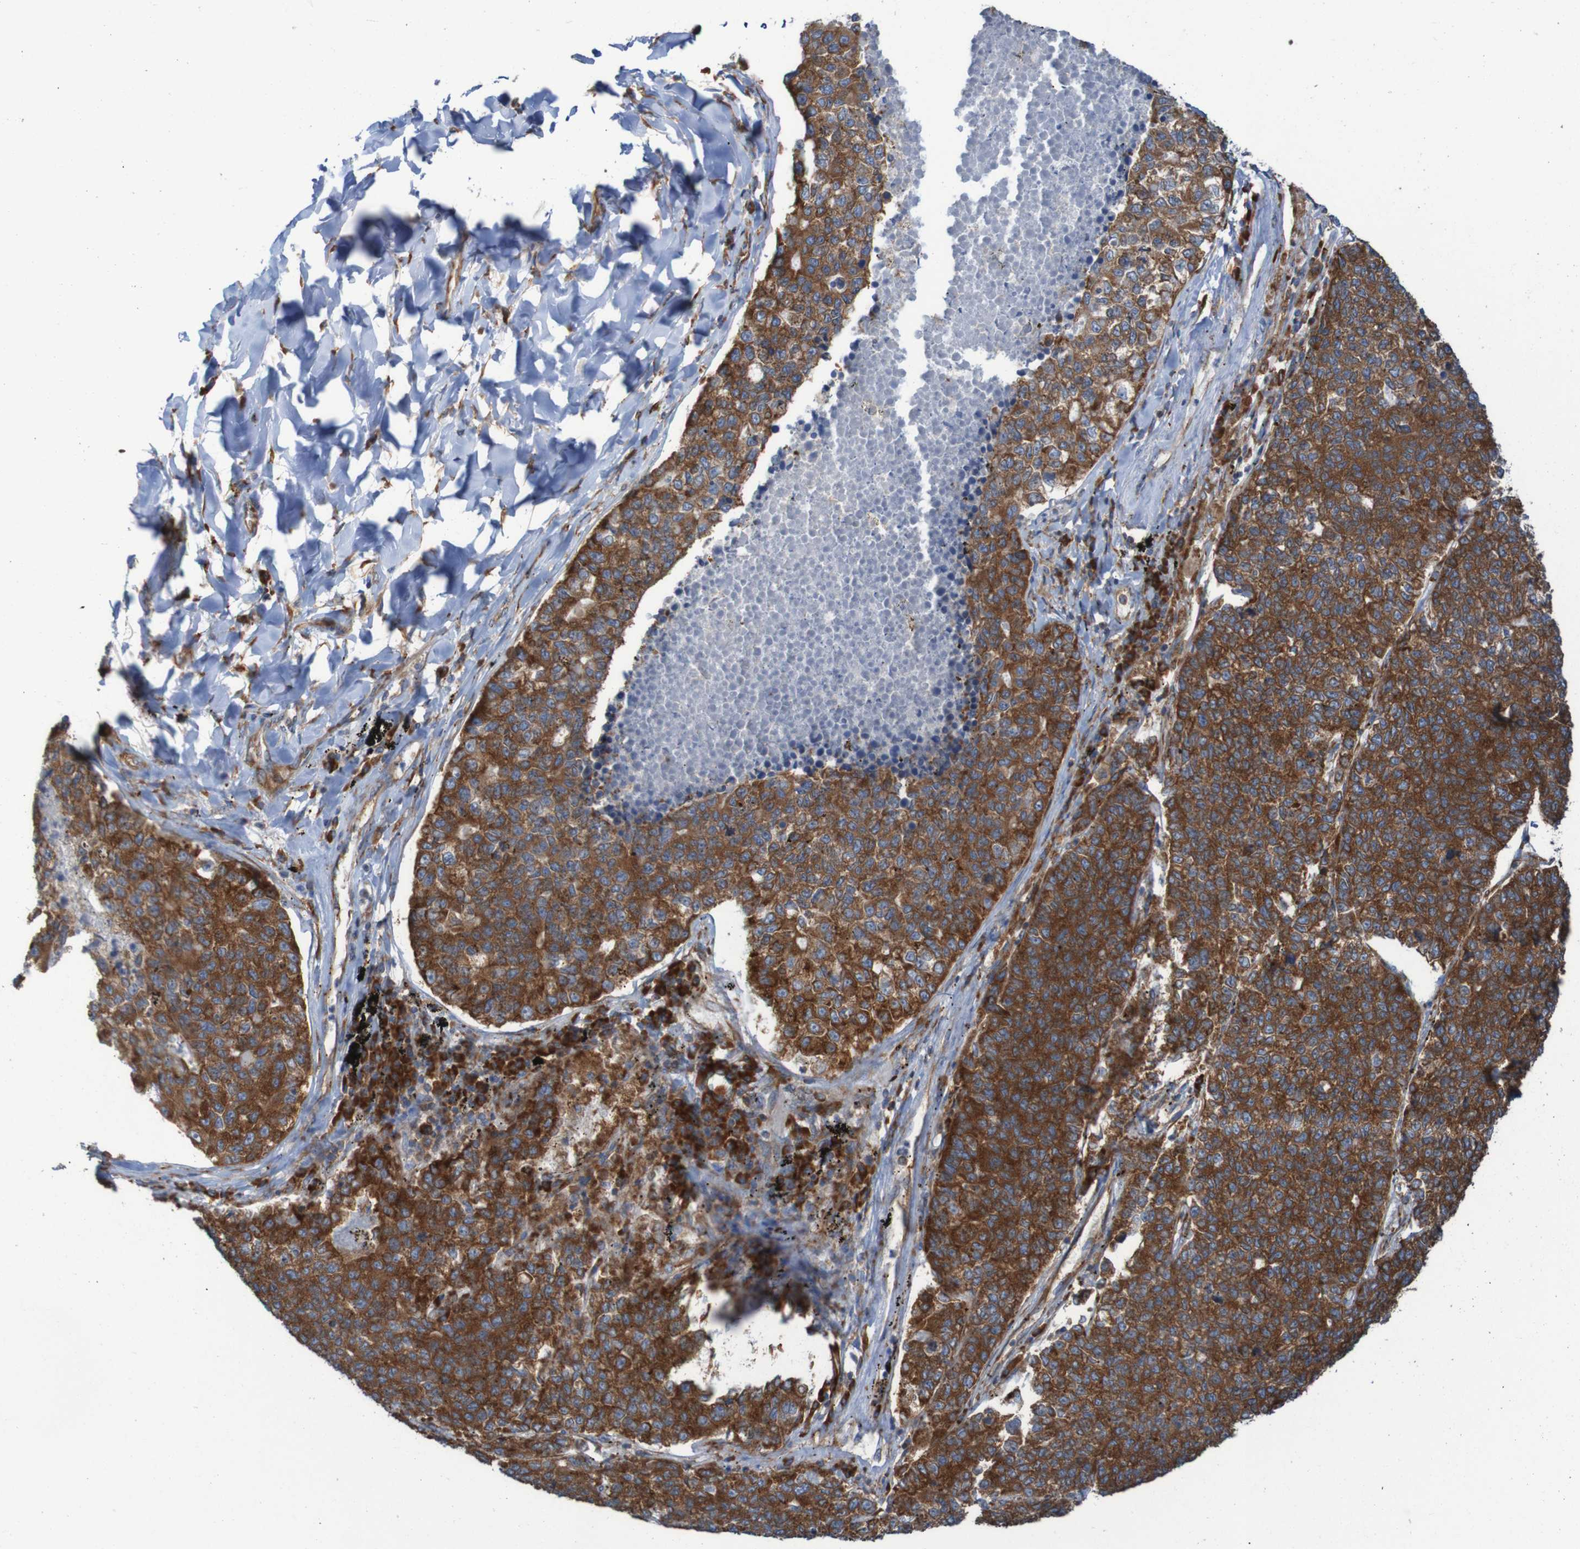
{"staining": {"intensity": "strong", "quantity": ">75%", "location": "cytoplasmic/membranous"}, "tissue": "lung cancer", "cell_type": "Tumor cells", "image_type": "cancer", "snomed": [{"axis": "morphology", "description": "Adenocarcinoma, NOS"}, {"axis": "topography", "description": "Lung"}], "caption": "Approximately >75% of tumor cells in human lung cancer exhibit strong cytoplasmic/membranous protein expression as visualized by brown immunohistochemical staining.", "gene": "RPL10", "patient": {"sex": "male", "age": 49}}